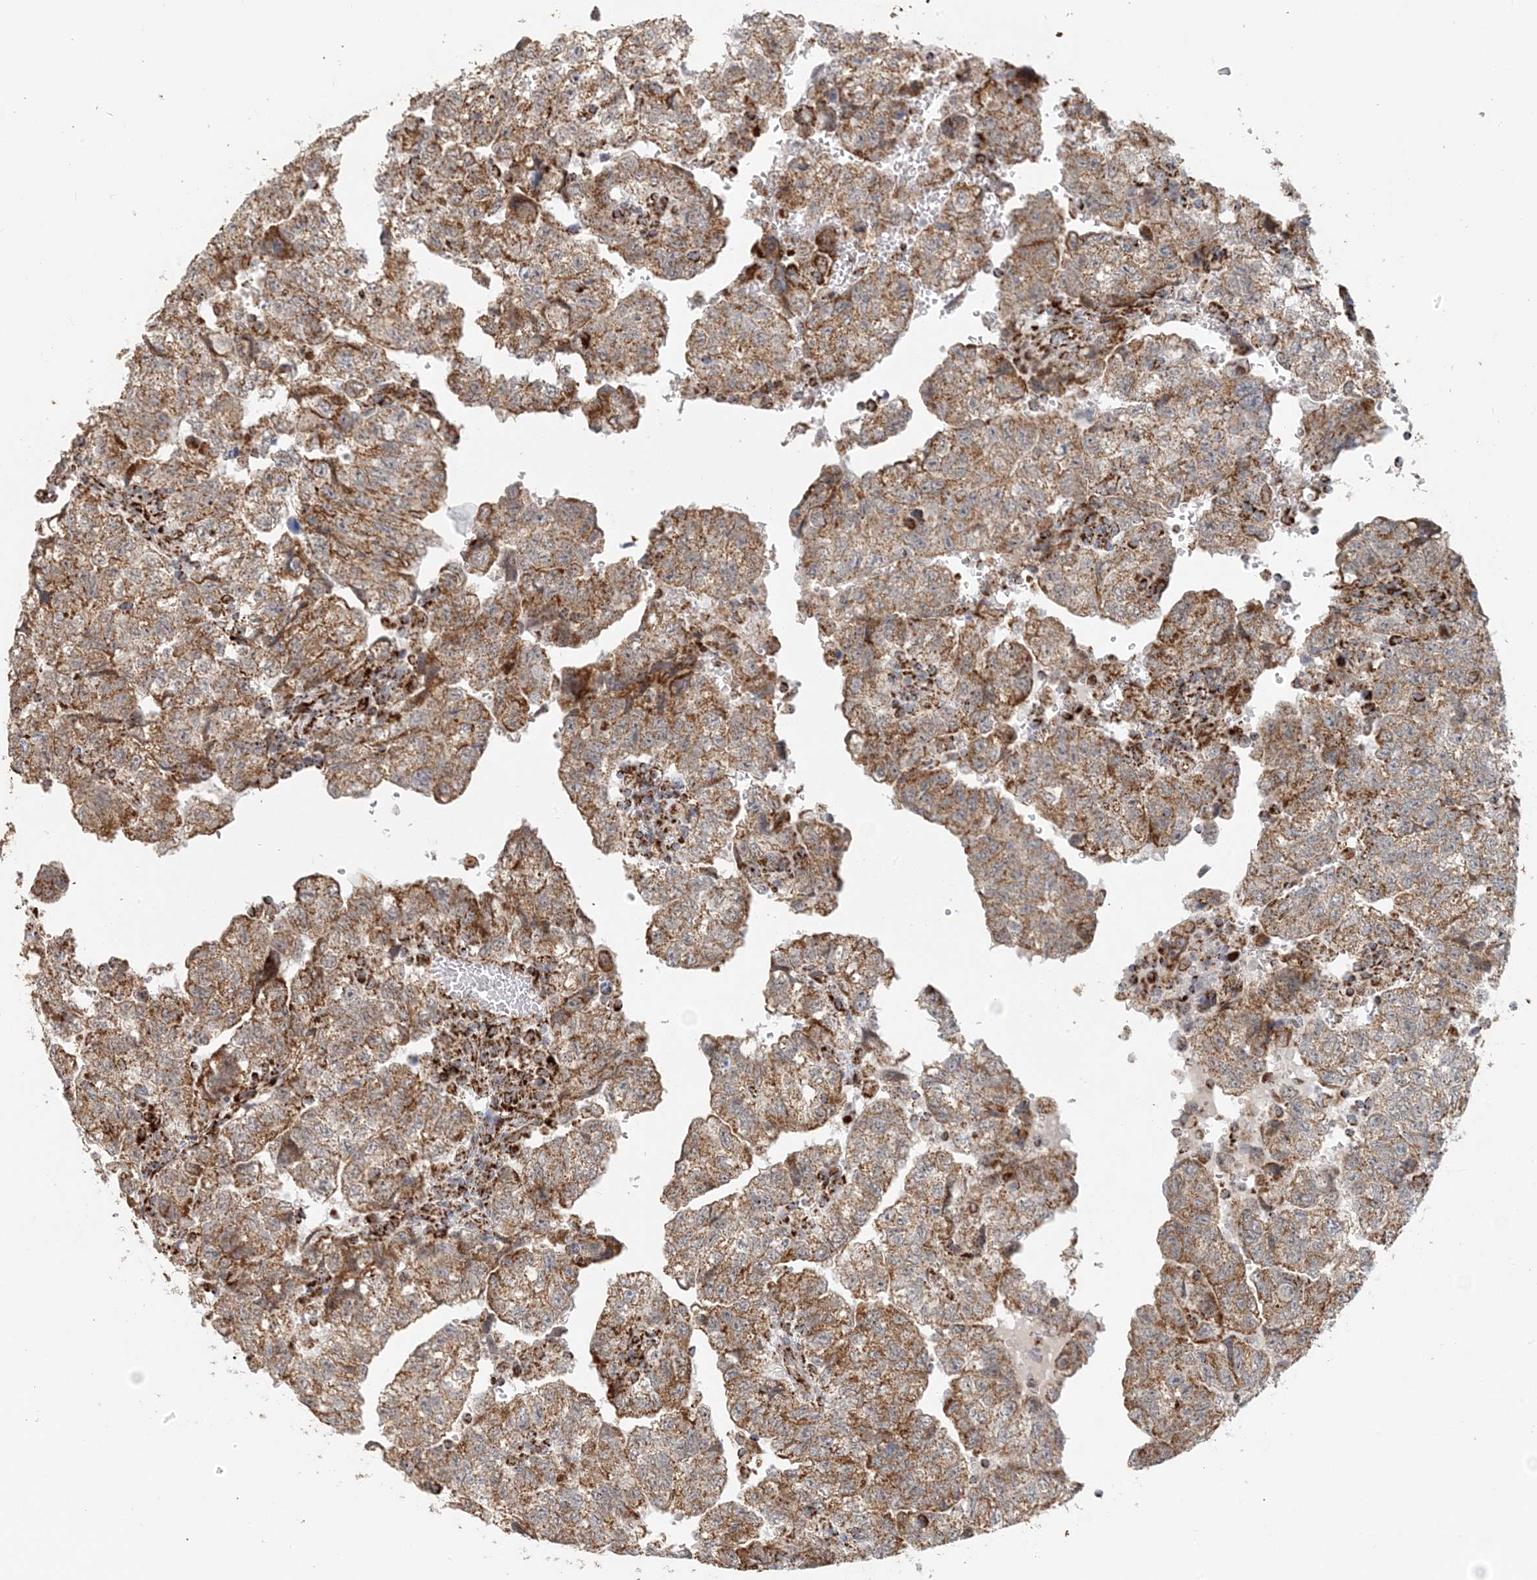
{"staining": {"intensity": "moderate", "quantity": ">75%", "location": "cytoplasmic/membranous"}, "tissue": "testis cancer", "cell_type": "Tumor cells", "image_type": "cancer", "snomed": [{"axis": "morphology", "description": "Carcinoma, Embryonal, NOS"}, {"axis": "topography", "description": "Testis"}], "caption": "This is an image of immunohistochemistry staining of testis embryonal carcinoma, which shows moderate staining in the cytoplasmic/membranous of tumor cells.", "gene": "MAN1A1", "patient": {"sex": "male", "age": 36}}